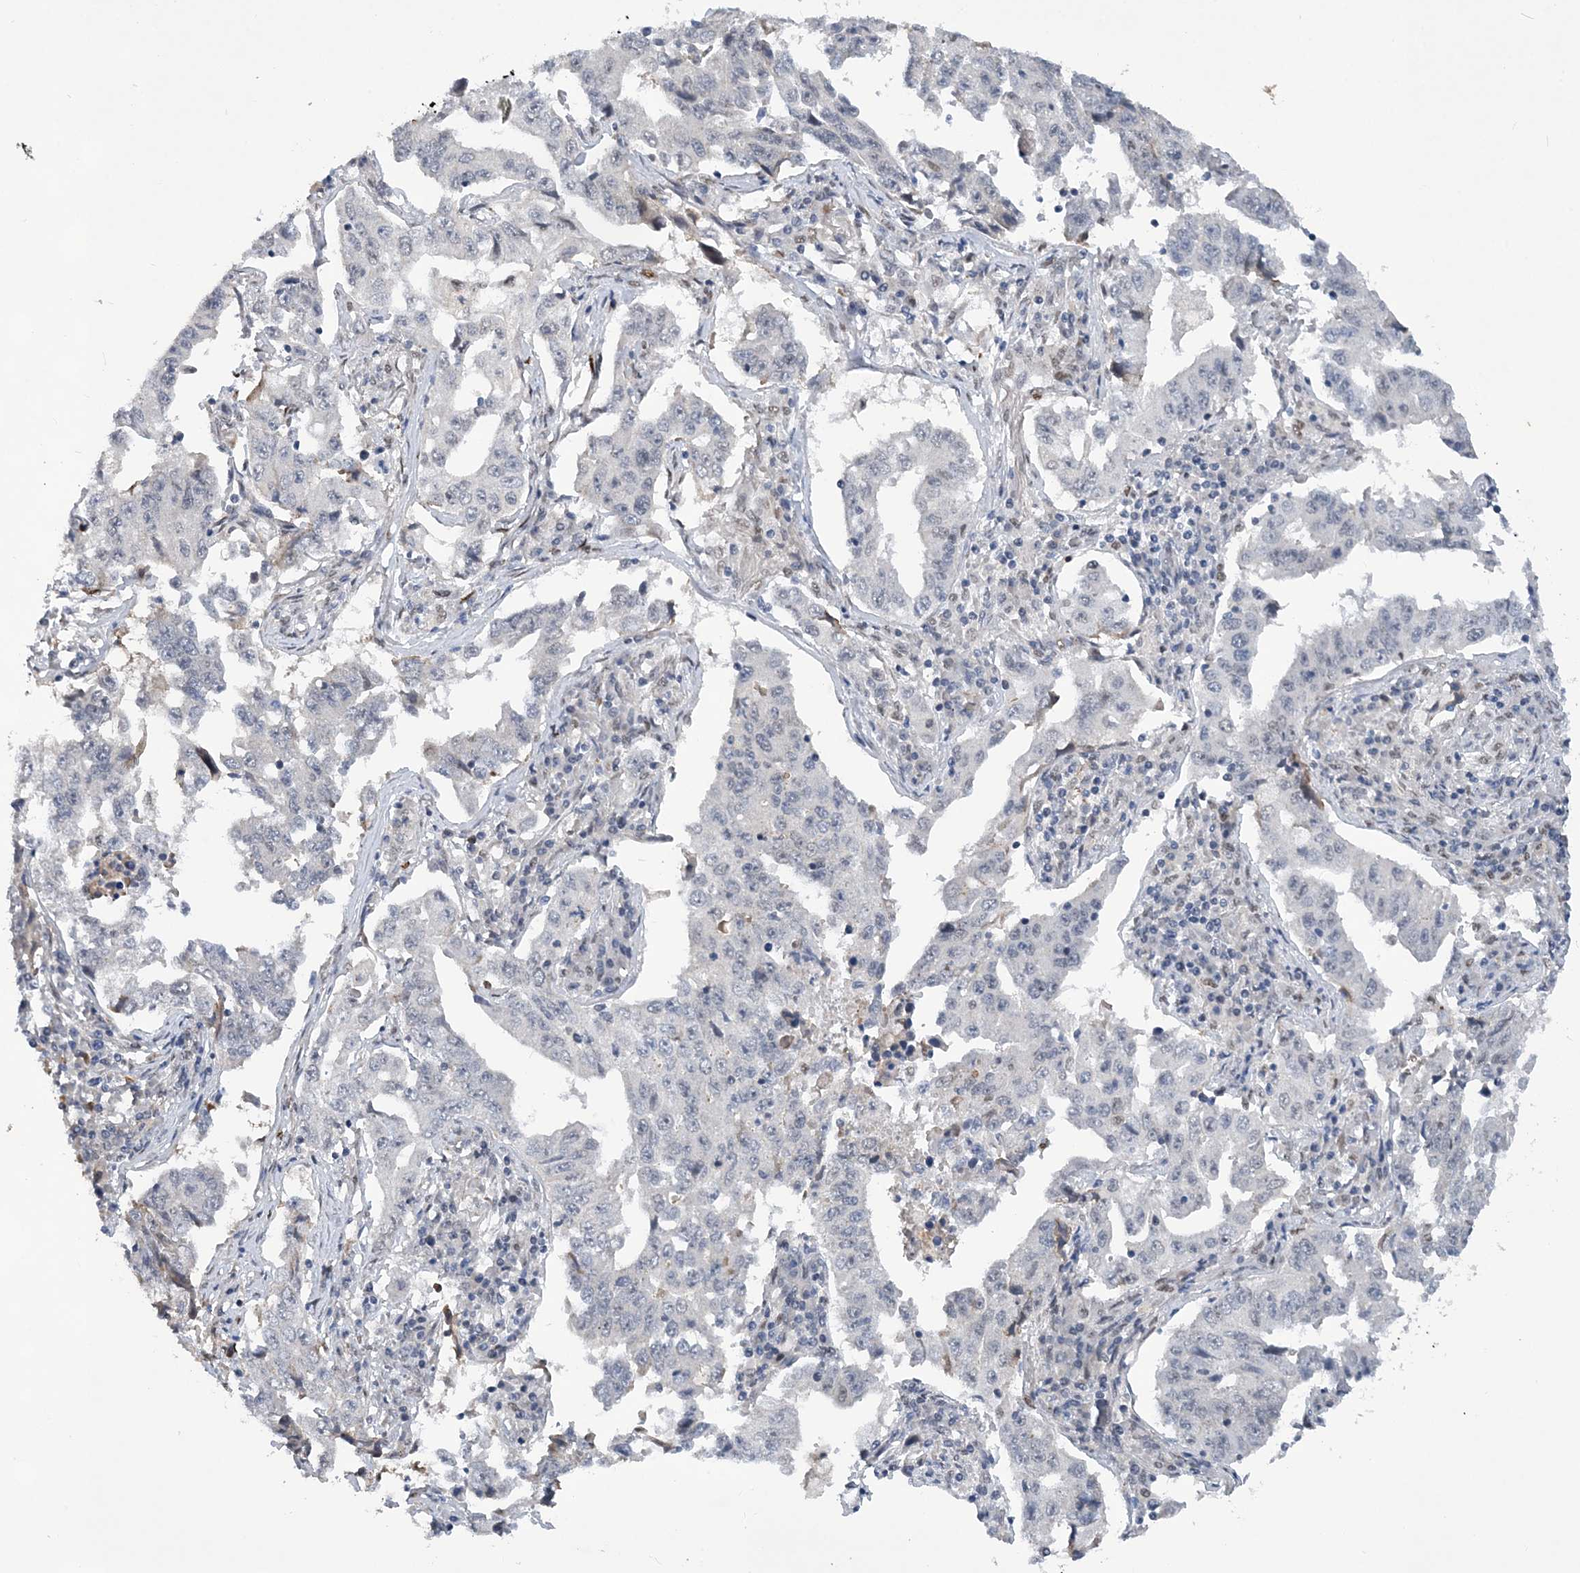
{"staining": {"intensity": "negative", "quantity": "none", "location": "none"}, "tissue": "lung cancer", "cell_type": "Tumor cells", "image_type": "cancer", "snomed": [{"axis": "morphology", "description": "Adenocarcinoma, NOS"}, {"axis": "topography", "description": "Lung"}], "caption": "Immunohistochemistry (IHC) photomicrograph of neoplastic tissue: human lung adenocarcinoma stained with DAB (3,3'-diaminobenzidine) reveals no significant protein positivity in tumor cells.", "gene": "FAM217A", "patient": {"sex": "female", "age": 51}}